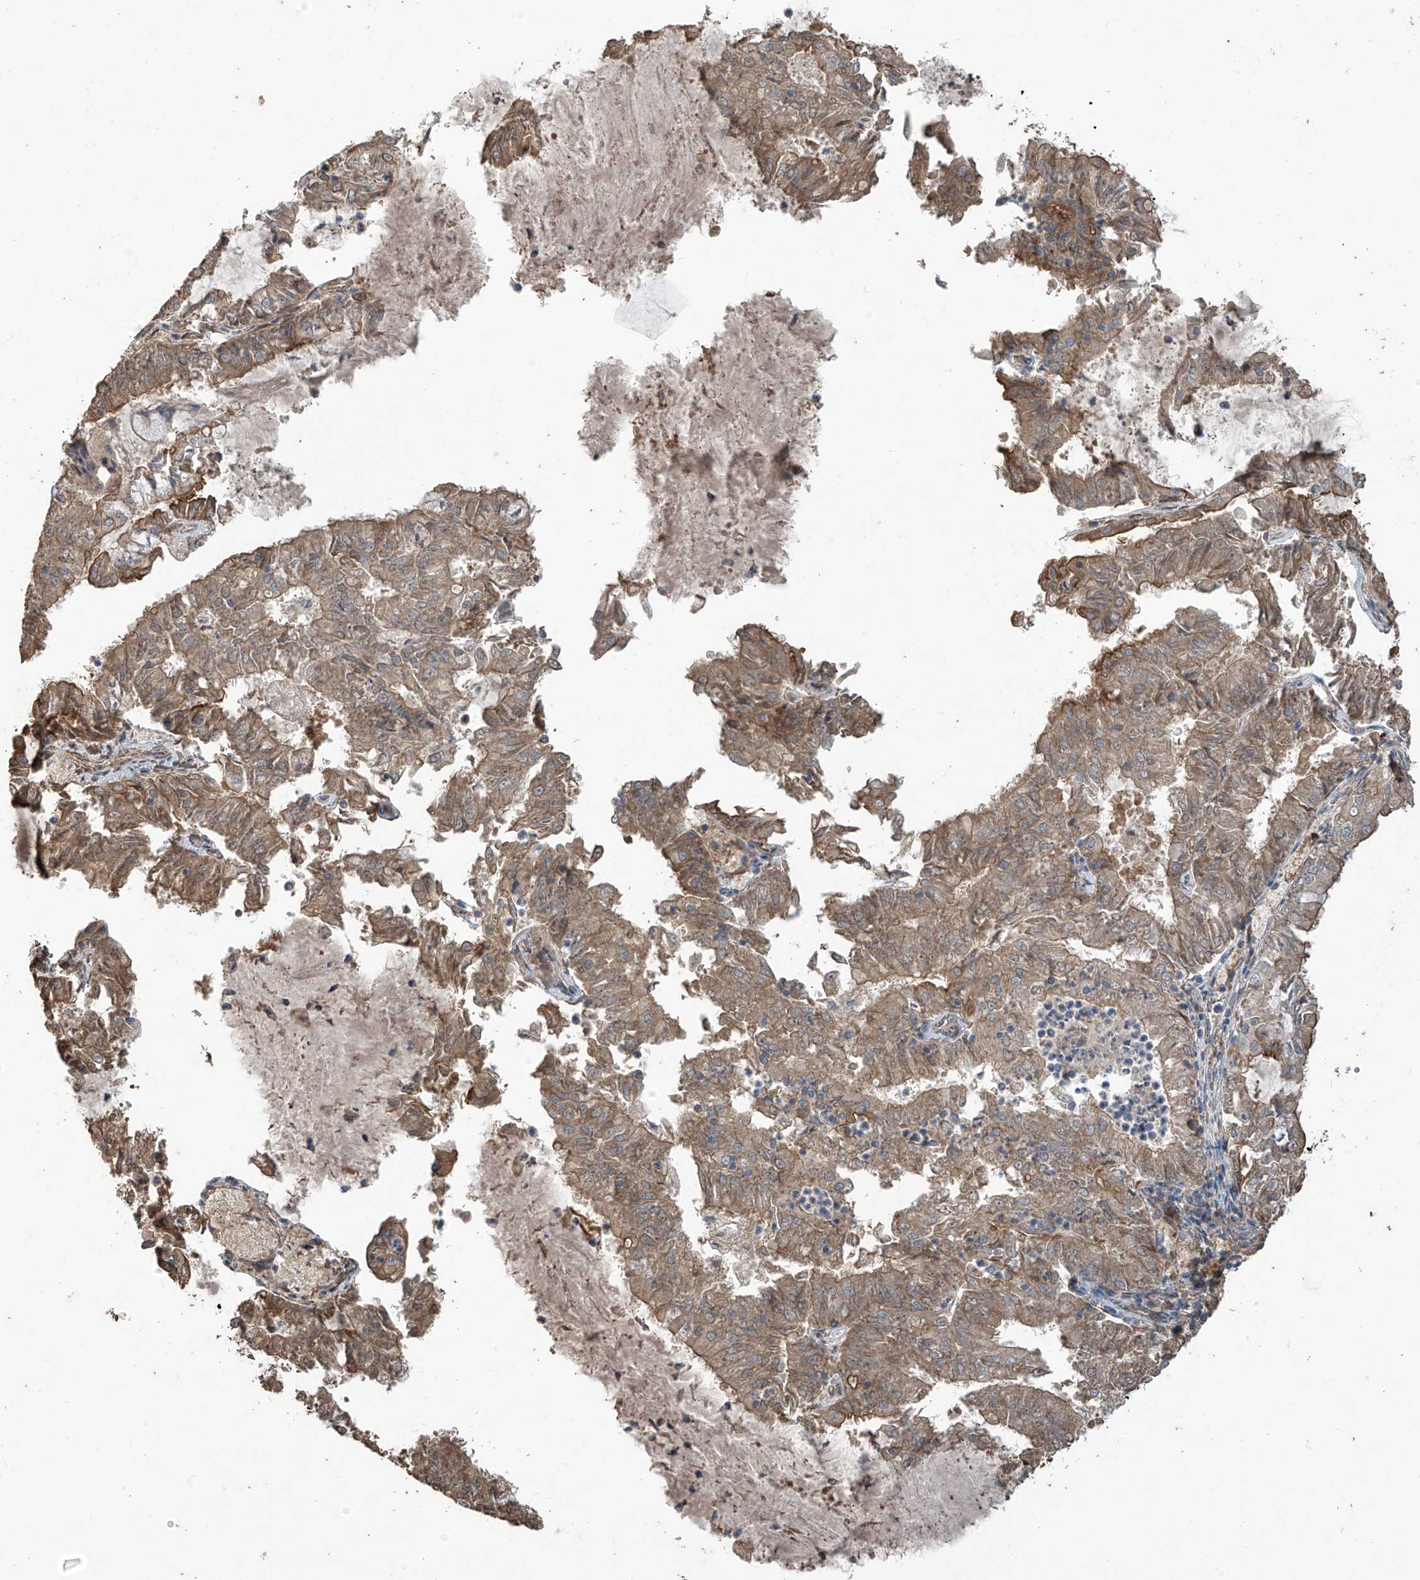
{"staining": {"intensity": "moderate", "quantity": ">75%", "location": "cytoplasmic/membranous"}, "tissue": "endometrial cancer", "cell_type": "Tumor cells", "image_type": "cancer", "snomed": [{"axis": "morphology", "description": "Adenocarcinoma, NOS"}, {"axis": "topography", "description": "Endometrium"}], "caption": "Adenocarcinoma (endometrial) stained with DAB (3,3'-diaminobenzidine) immunohistochemistry (IHC) displays medium levels of moderate cytoplasmic/membranous positivity in about >75% of tumor cells.", "gene": "AGBL5", "patient": {"sex": "female", "age": 57}}